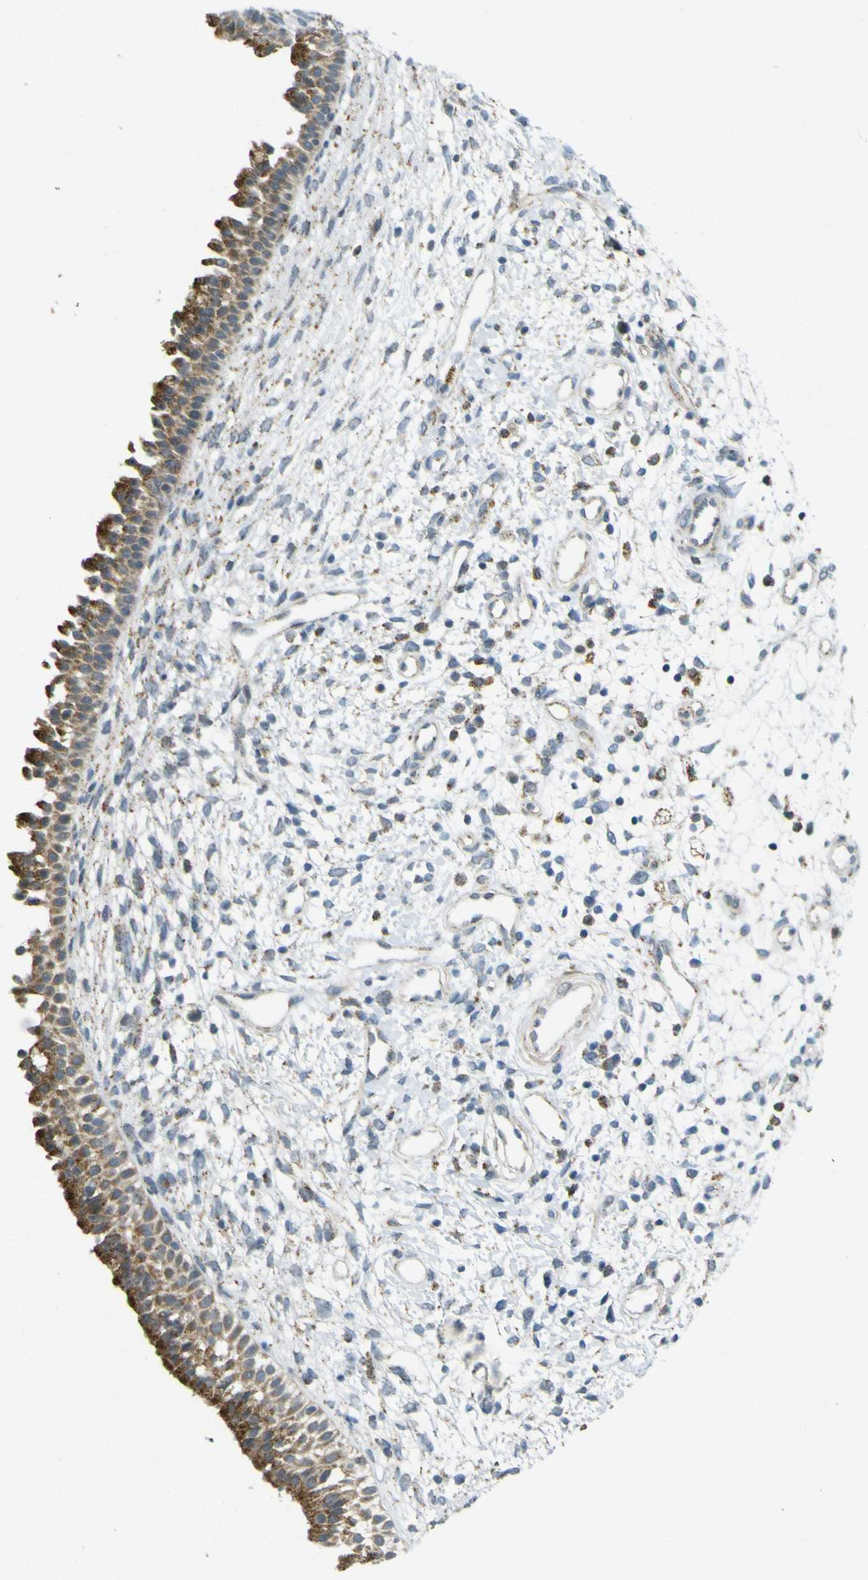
{"staining": {"intensity": "moderate", "quantity": ">75%", "location": "cytoplasmic/membranous"}, "tissue": "nasopharynx", "cell_type": "Respiratory epithelial cells", "image_type": "normal", "snomed": [{"axis": "morphology", "description": "Normal tissue, NOS"}, {"axis": "topography", "description": "Nasopharynx"}], "caption": "The histopathology image exhibits staining of normal nasopharynx, revealing moderate cytoplasmic/membranous protein expression (brown color) within respiratory epithelial cells. The staining is performed using DAB (3,3'-diaminobenzidine) brown chromogen to label protein expression. The nuclei are counter-stained blue using hematoxylin.", "gene": "ACBD5", "patient": {"sex": "male", "age": 22}}